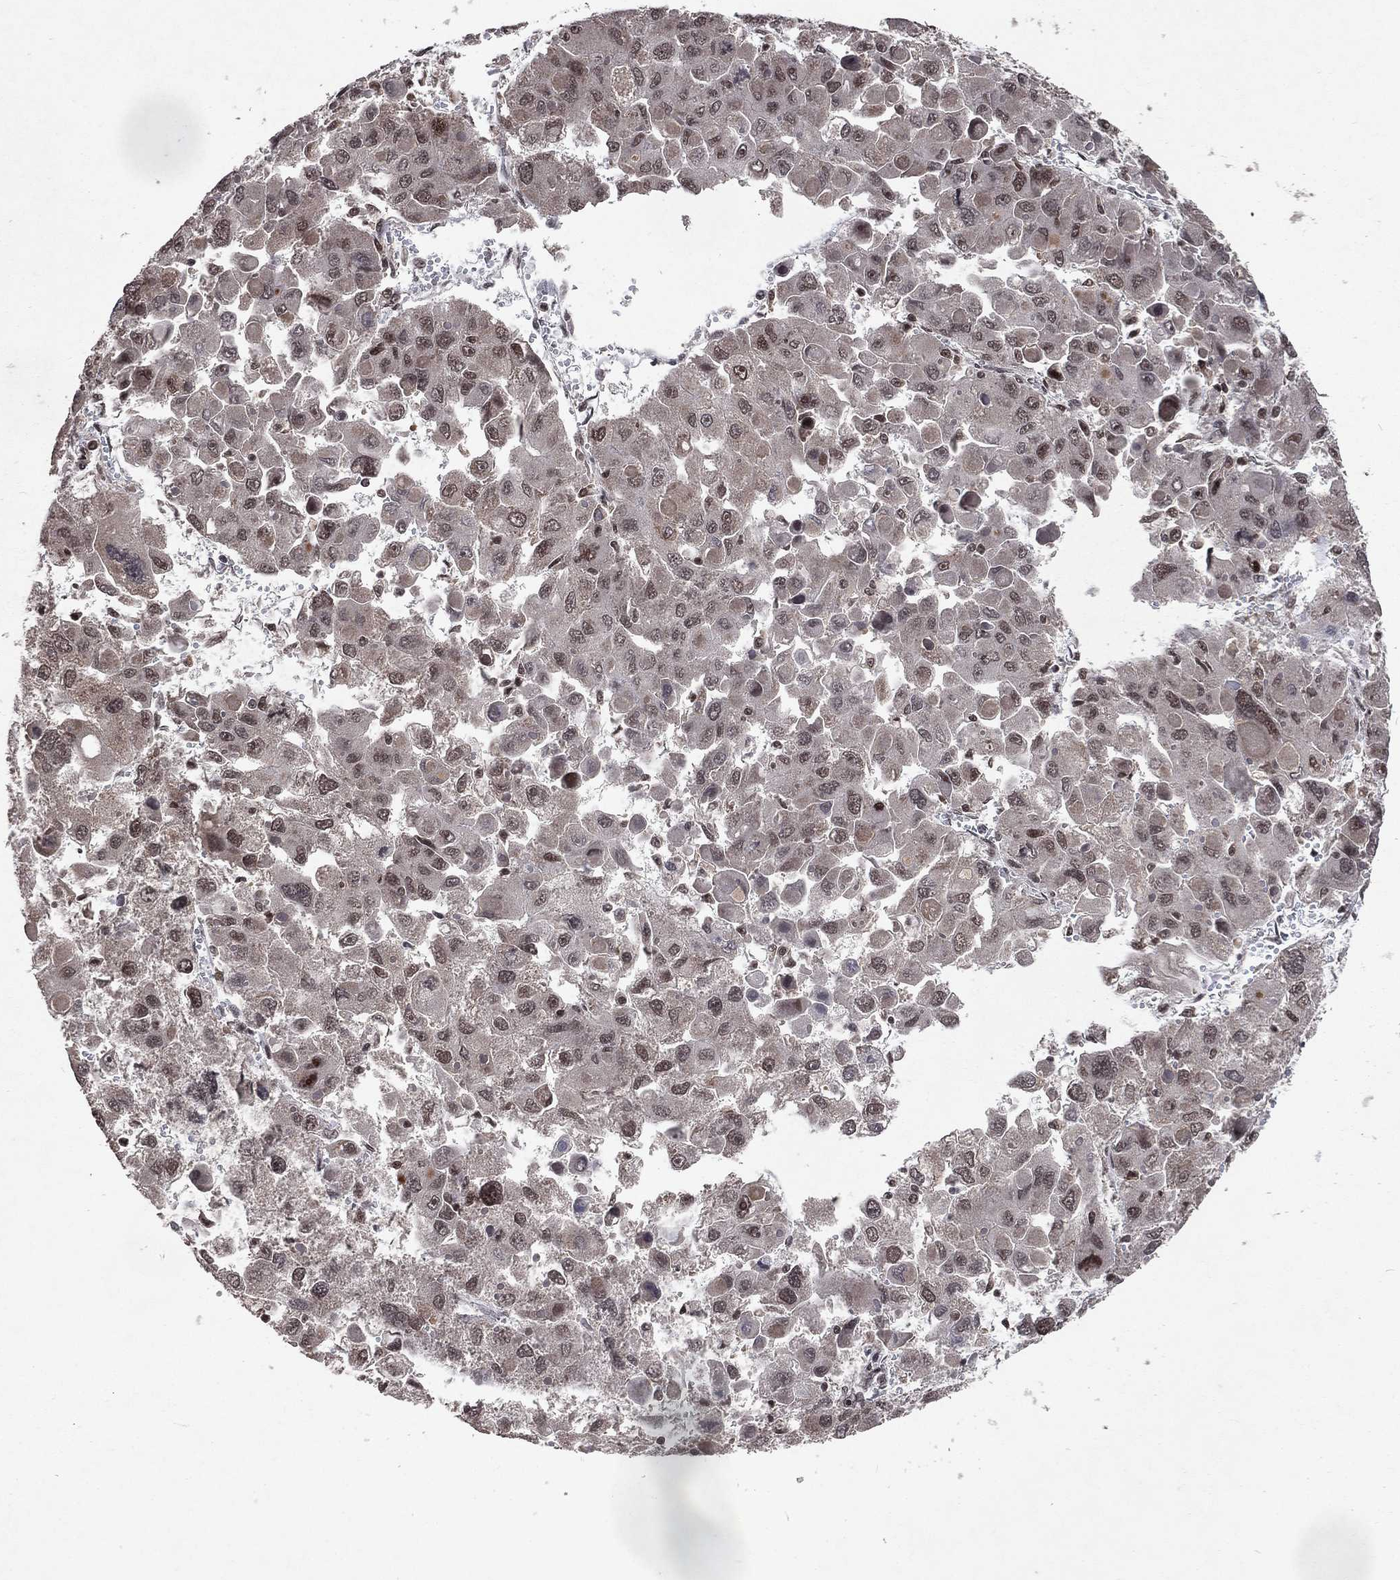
{"staining": {"intensity": "moderate", "quantity": "<25%", "location": "nuclear"}, "tissue": "liver cancer", "cell_type": "Tumor cells", "image_type": "cancer", "snomed": [{"axis": "morphology", "description": "Carcinoma, Hepatocellular, NOS"}, {"axis": "topography", "description": "Liver"}], "caption": "Liver hepatocellular carcinoma was stained to show a protein in brown. There is low levels of moderate nuclear staining in approximately <25% of tumor cells. (brown staining indicates protein expression, while blue staining denotes nuclei).", "gene": "DMAP1", "patient": {"sex": "female", "age": 41}}